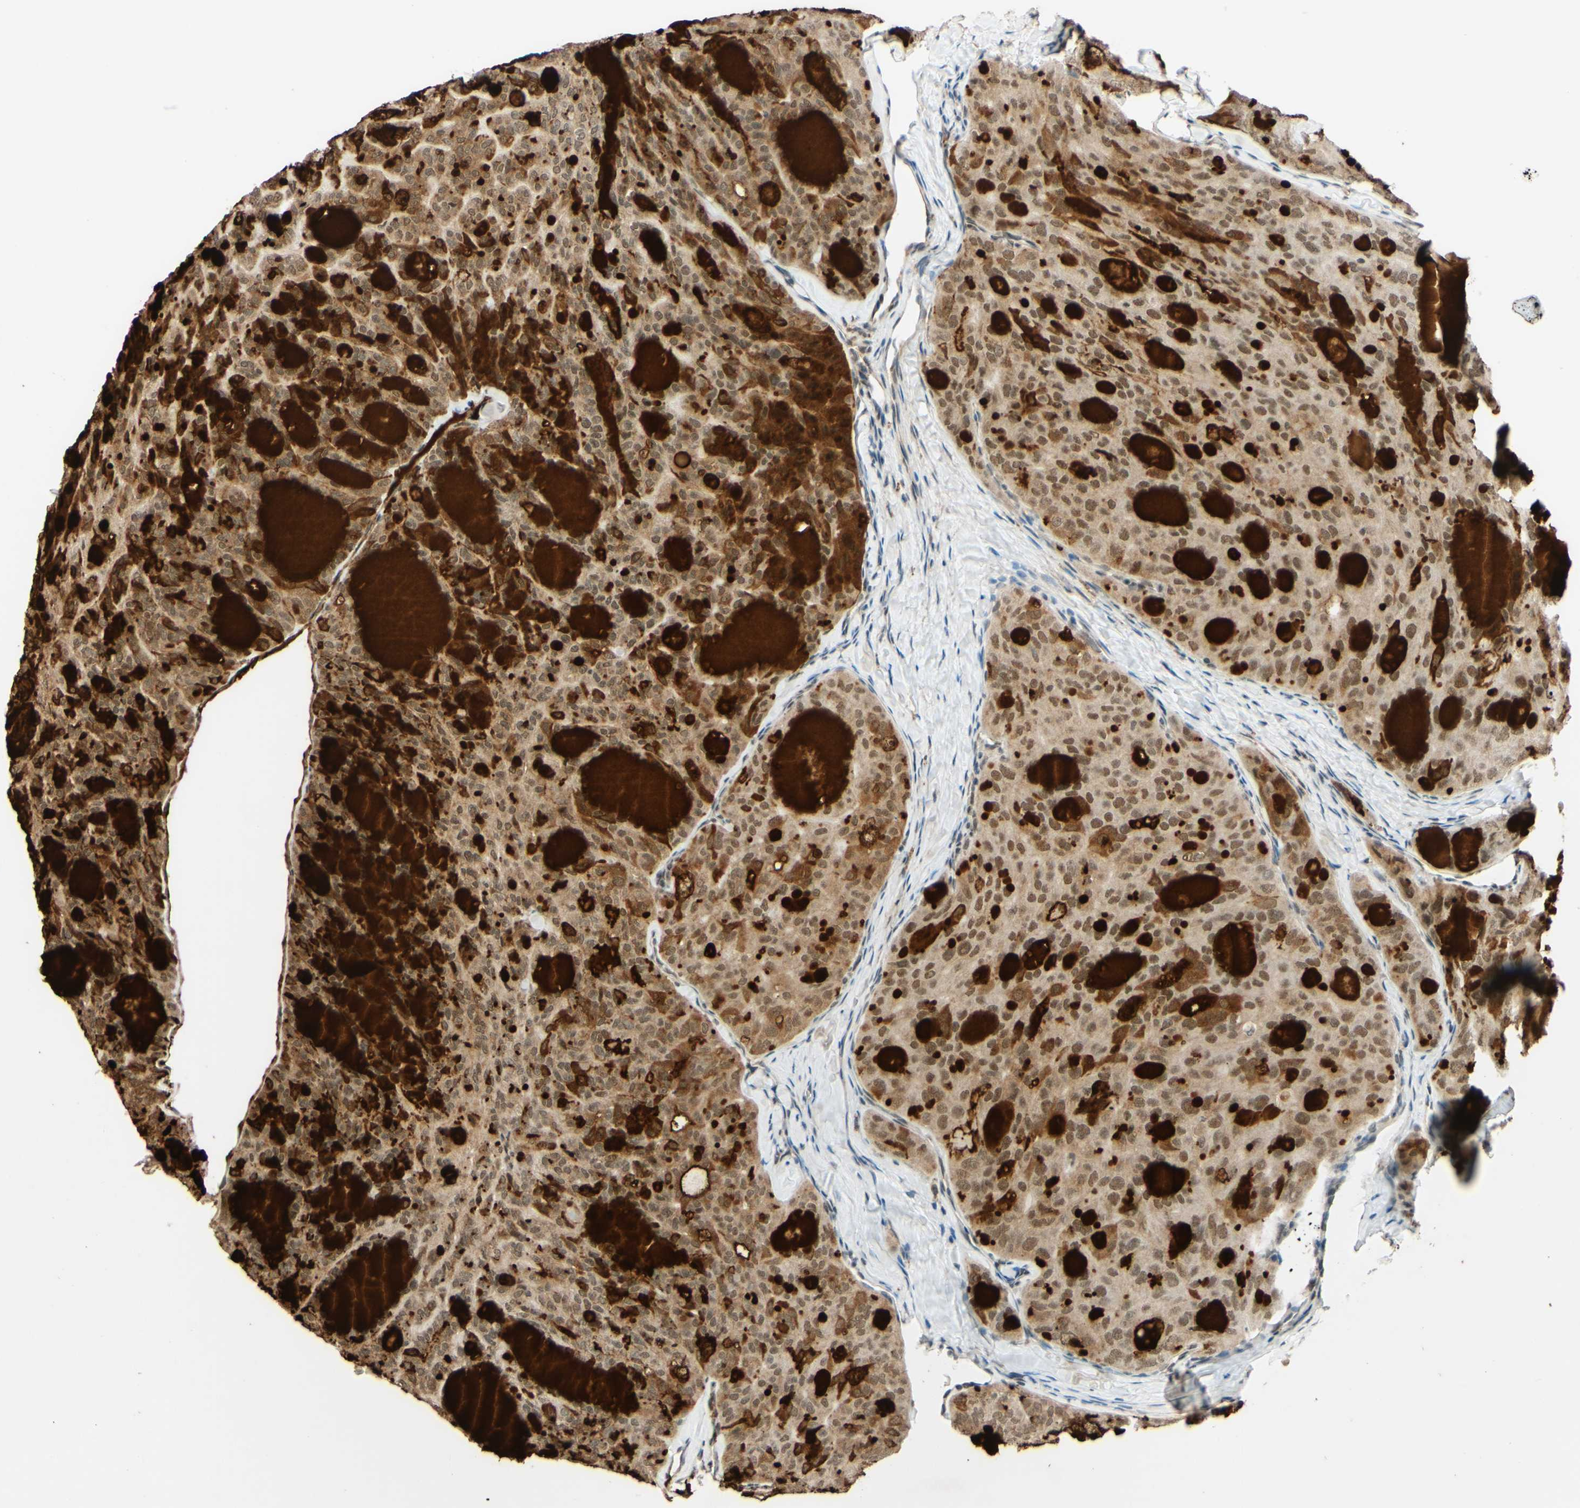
{"staining": {"intensity": "moderate", "quantity": ">75%", "location": "nuclear"}, "tissue": "thyroid cancer", "cell_type": "Tumor cells", "image_type": "cancer", "snomed": [{"axis": "morphology", "description": "Follicular adenoma carcinoma, NOS"}, {"axis": "topography", "description": "Thyroid gland"}], "caption": "IHC micrograph of neoplastic tissue: human thyroid follicular adenoma carcinoma stained using immunohistochemistry demonstrates medium levels of moderate protein expression localized specifically in the nuclear of tumor cells, appearing as a nuclear brown color.", "gene": "SMARCB1", "patient": {"sex": "male", "age": 75}}